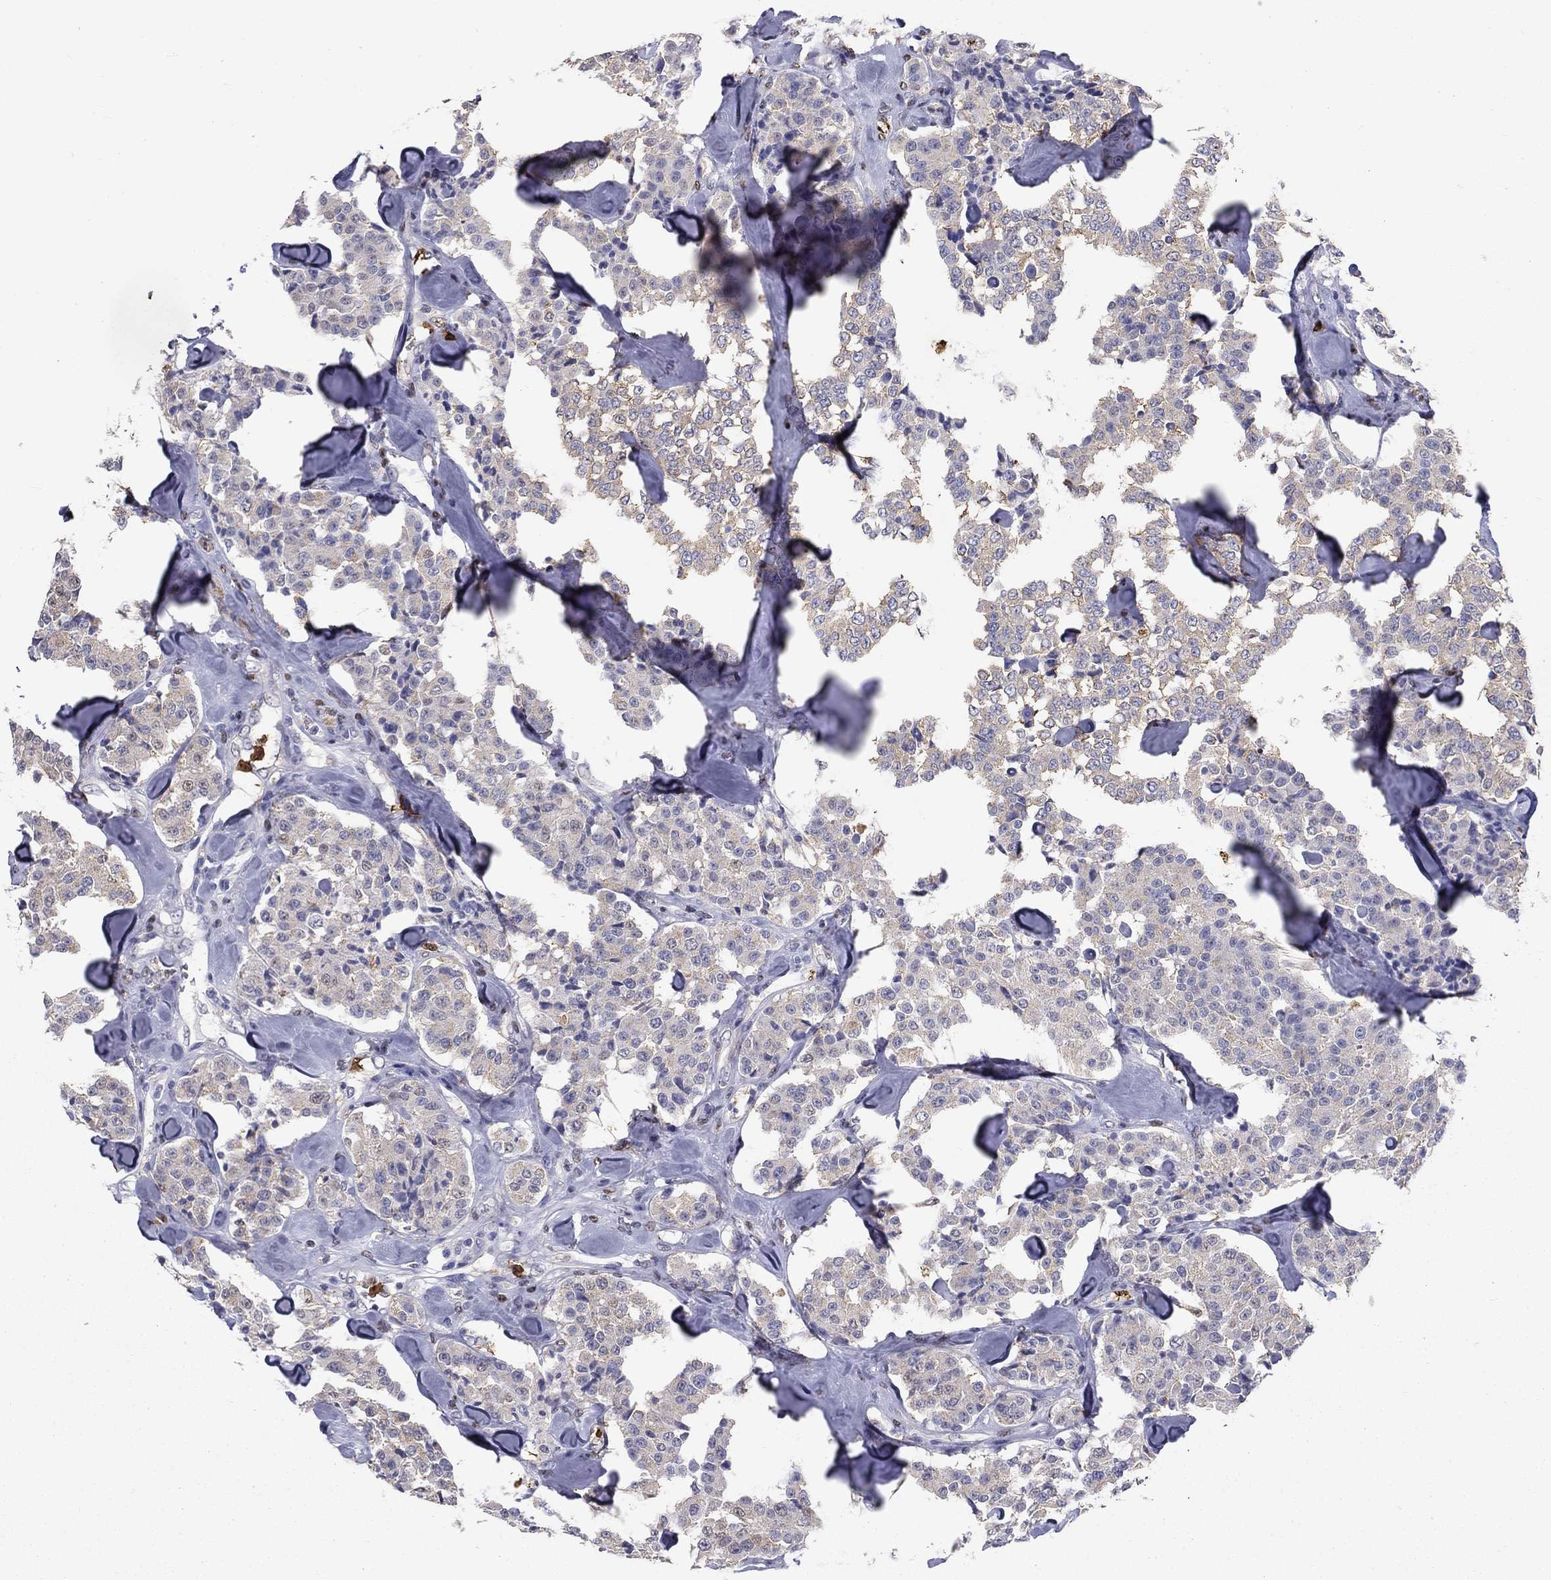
{"staining": {"intensity": "negative", "quantity": "none", "location": "none"}, "tissue": "carcinoid", "cell_type": "Tumor cells", "image_type": "cancer", "snomed": [{"axis": "morphology", "description": "Carcinoid, malignant, NOS"}, {"axis": "topography", "description": "Pancreas"}], "caption": "Tumor cells show no significant protein expression in carcinoid. The staining is performed using DAB (3,3'-diaminobenzidine) brown chromogen with nuclei counter-stained in using hematoxylin.", "gene": "IGSF8", "patient": {"sex": "male", "age": 41}}